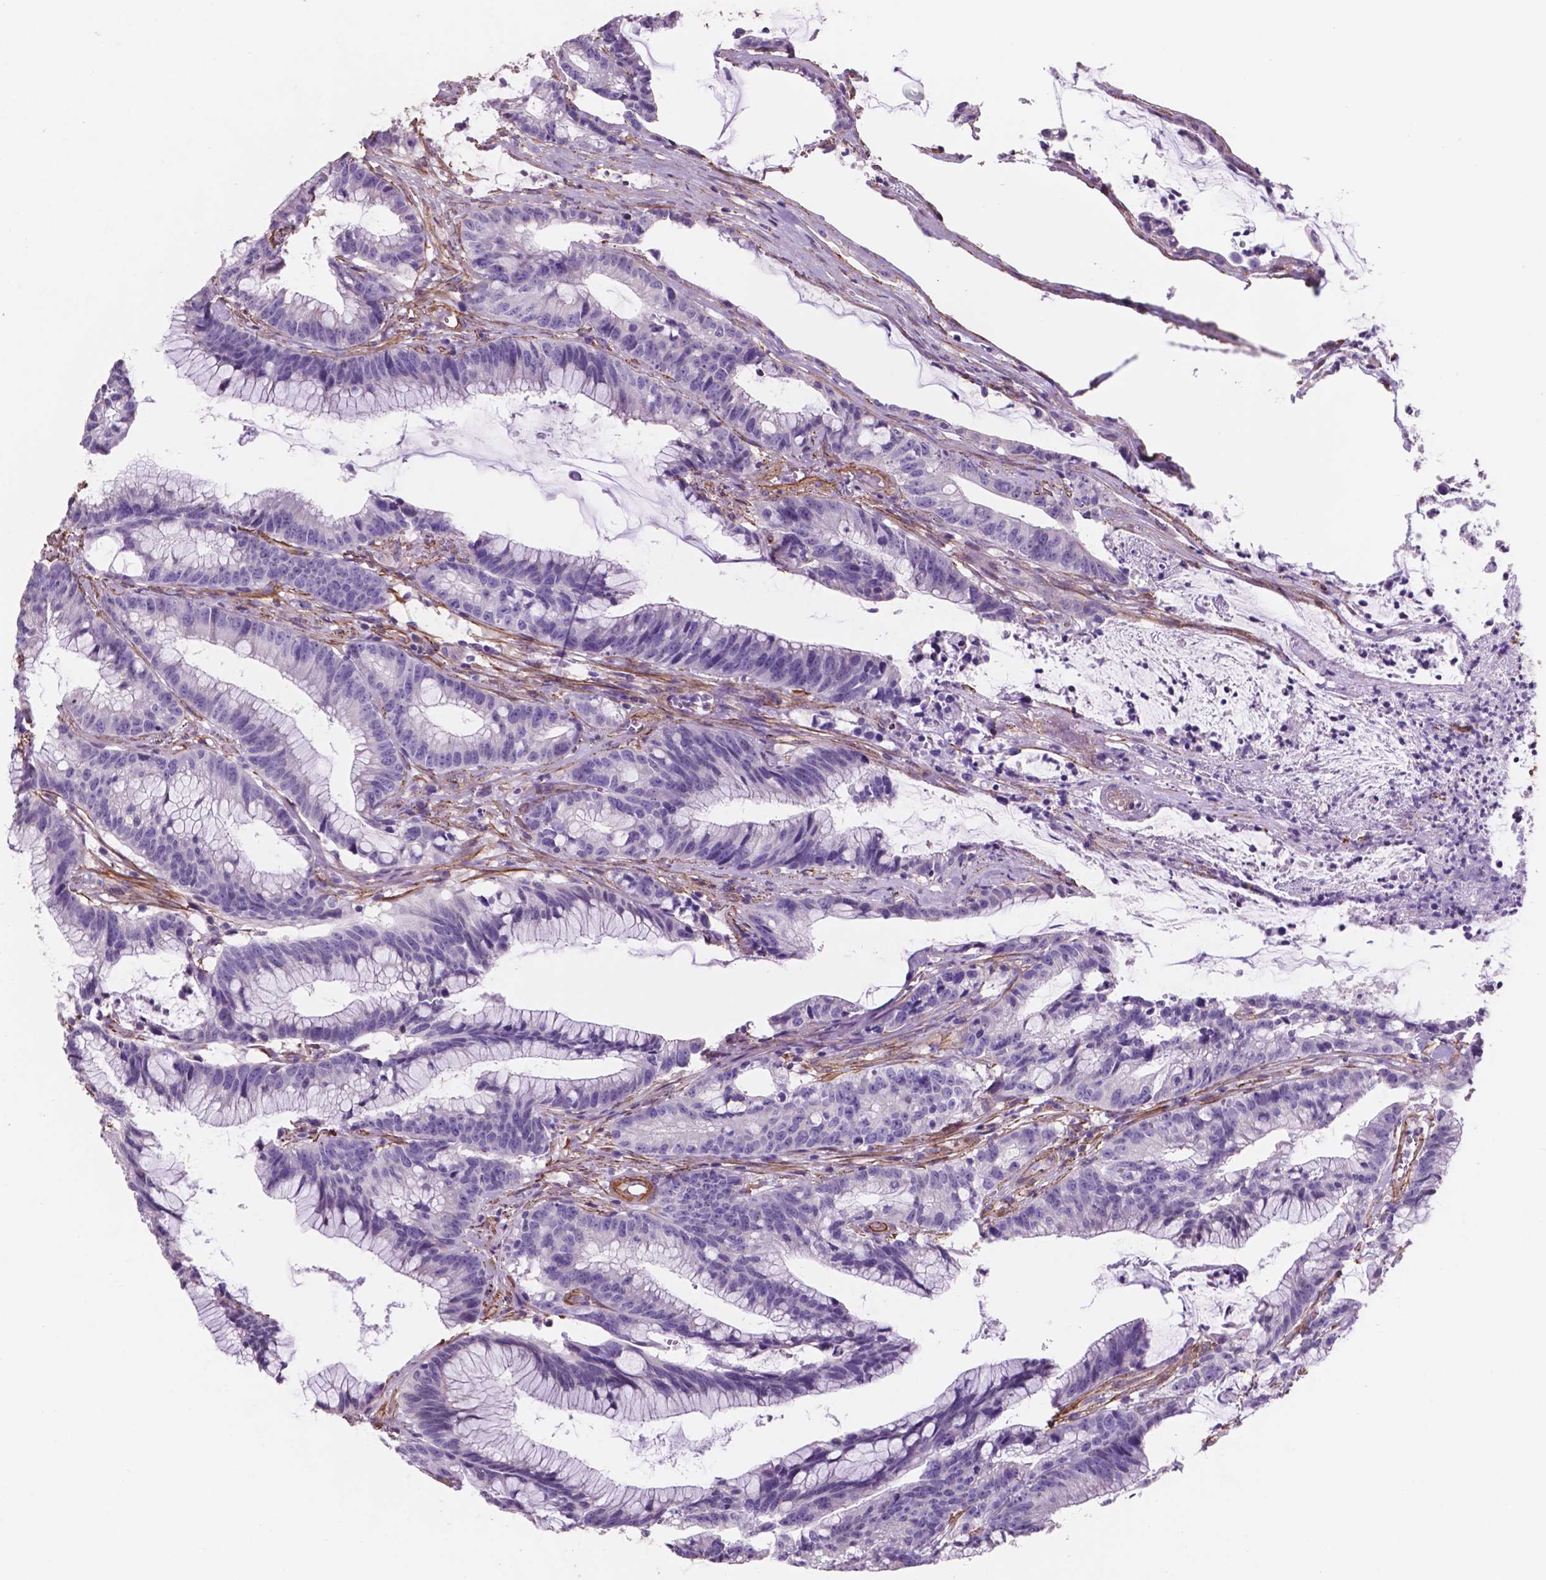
{"staining": {"intensity": "negative", "quantity": "none", "location": "none"}, "tissue": "colorectal cancer", "cell_type": "Tumor cells", "image_type": "cancer", "snomed": [{"axis": "morphology", "description": "Adenocarcinoma, NOS"}, {"axis": "topography", "description": "Colon"}], "caption": "DAB immunohistochemical staining of colorectal adenocarcinoma exhibits no significant expression in tumor cells.", "gene": "TOR2A", "patient": {"sex": "female", "age": 78}}